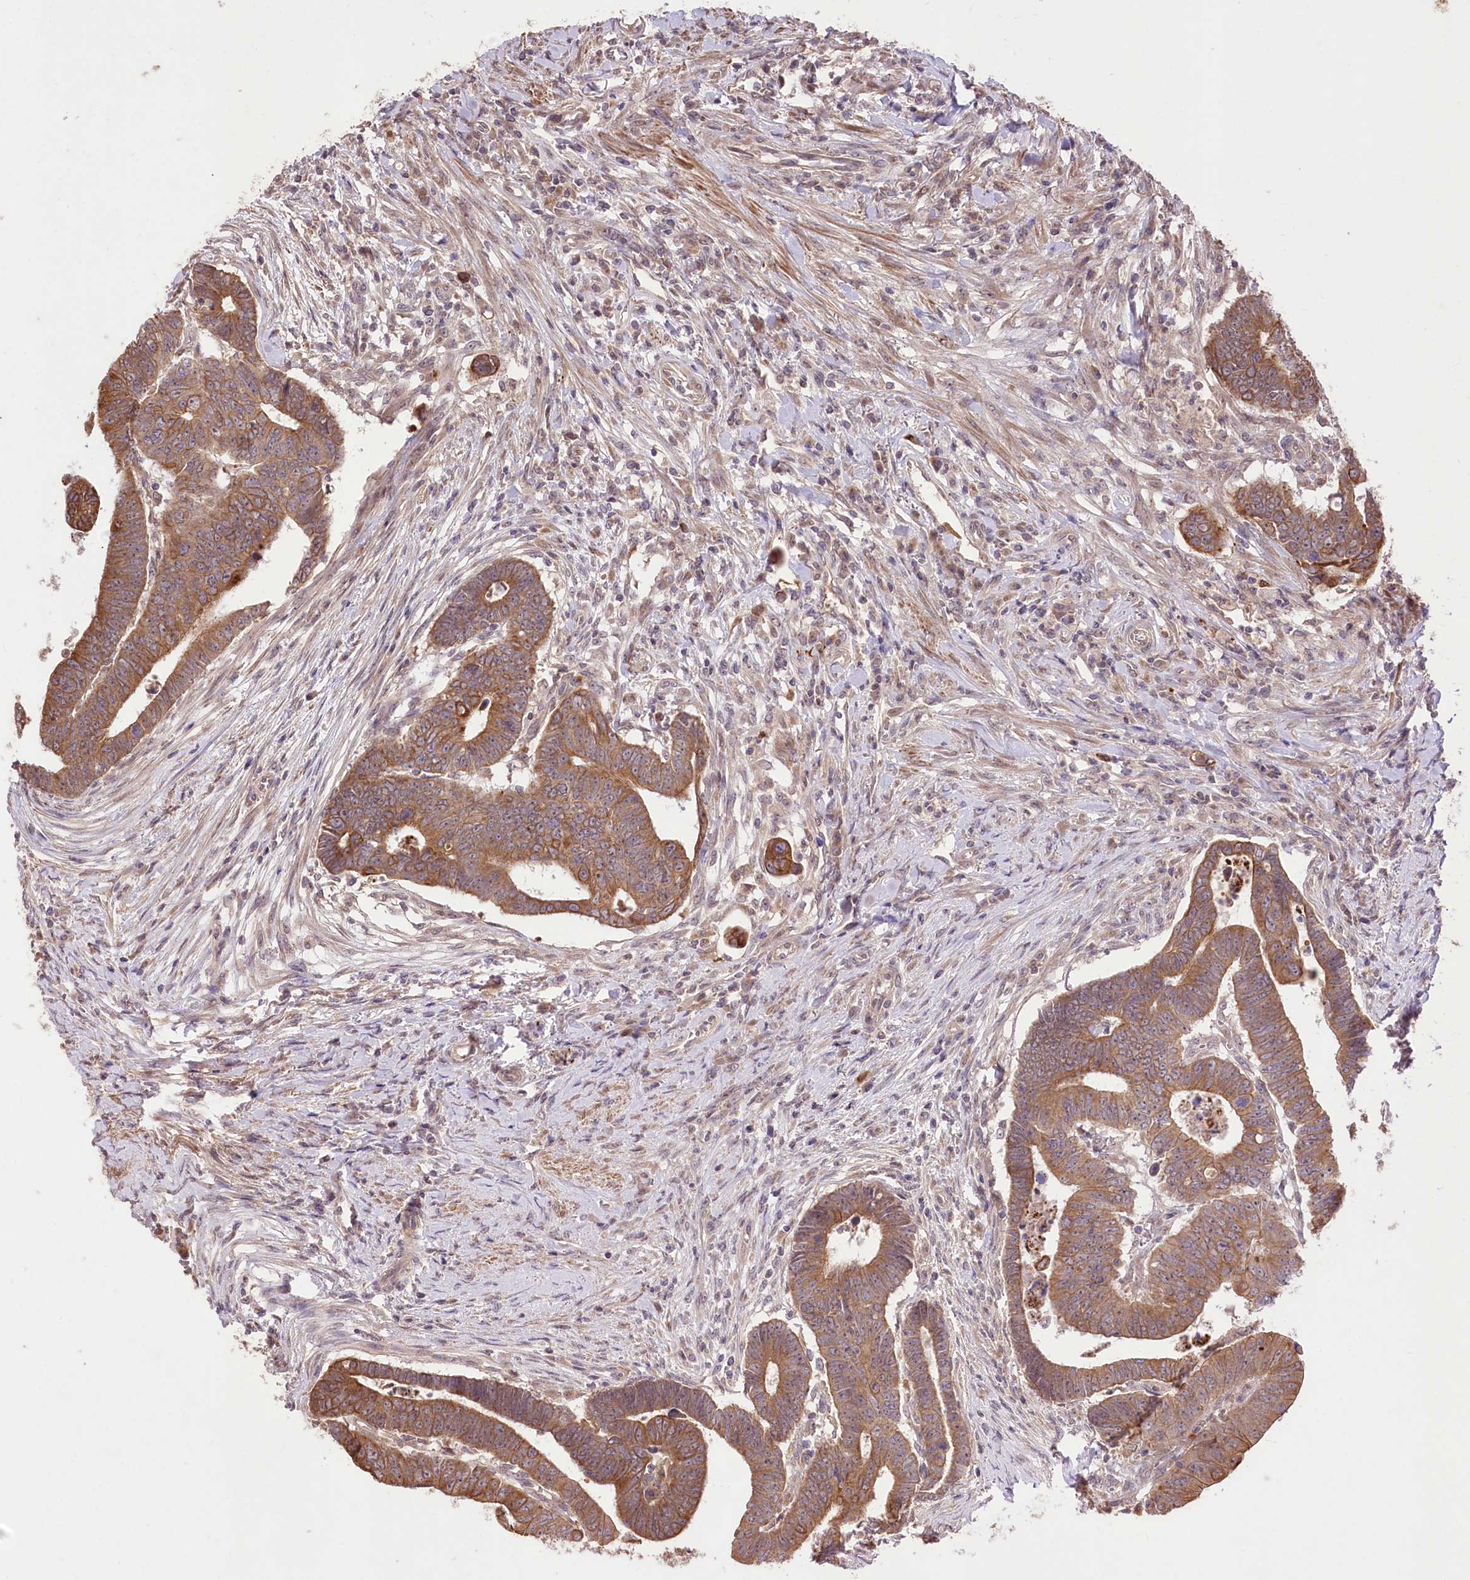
{"staining": {"intensity": "moderate", "quantity": ">75%", "location": "cytoplasmic/membranous"}, "tissue": "colorectal cancer", "cell_type": "Tumor cells", "image_type": "cancer", "snomed": [{"axis": "morphology", "description": "Normal tissue, NOS"}, {"axis": "morphology", "description": "Adenocarcinoma, NOS"}, {"axis": "topography", "description": "Rectum"}], "caption": "Human colorectal cancer stained with a brown dye displays moderate cytoplasmic/membranous positive positivity in approximately >75% of tumor cells.", "gene": "HELT", "patient": {"sex": "female", "age": 65}}